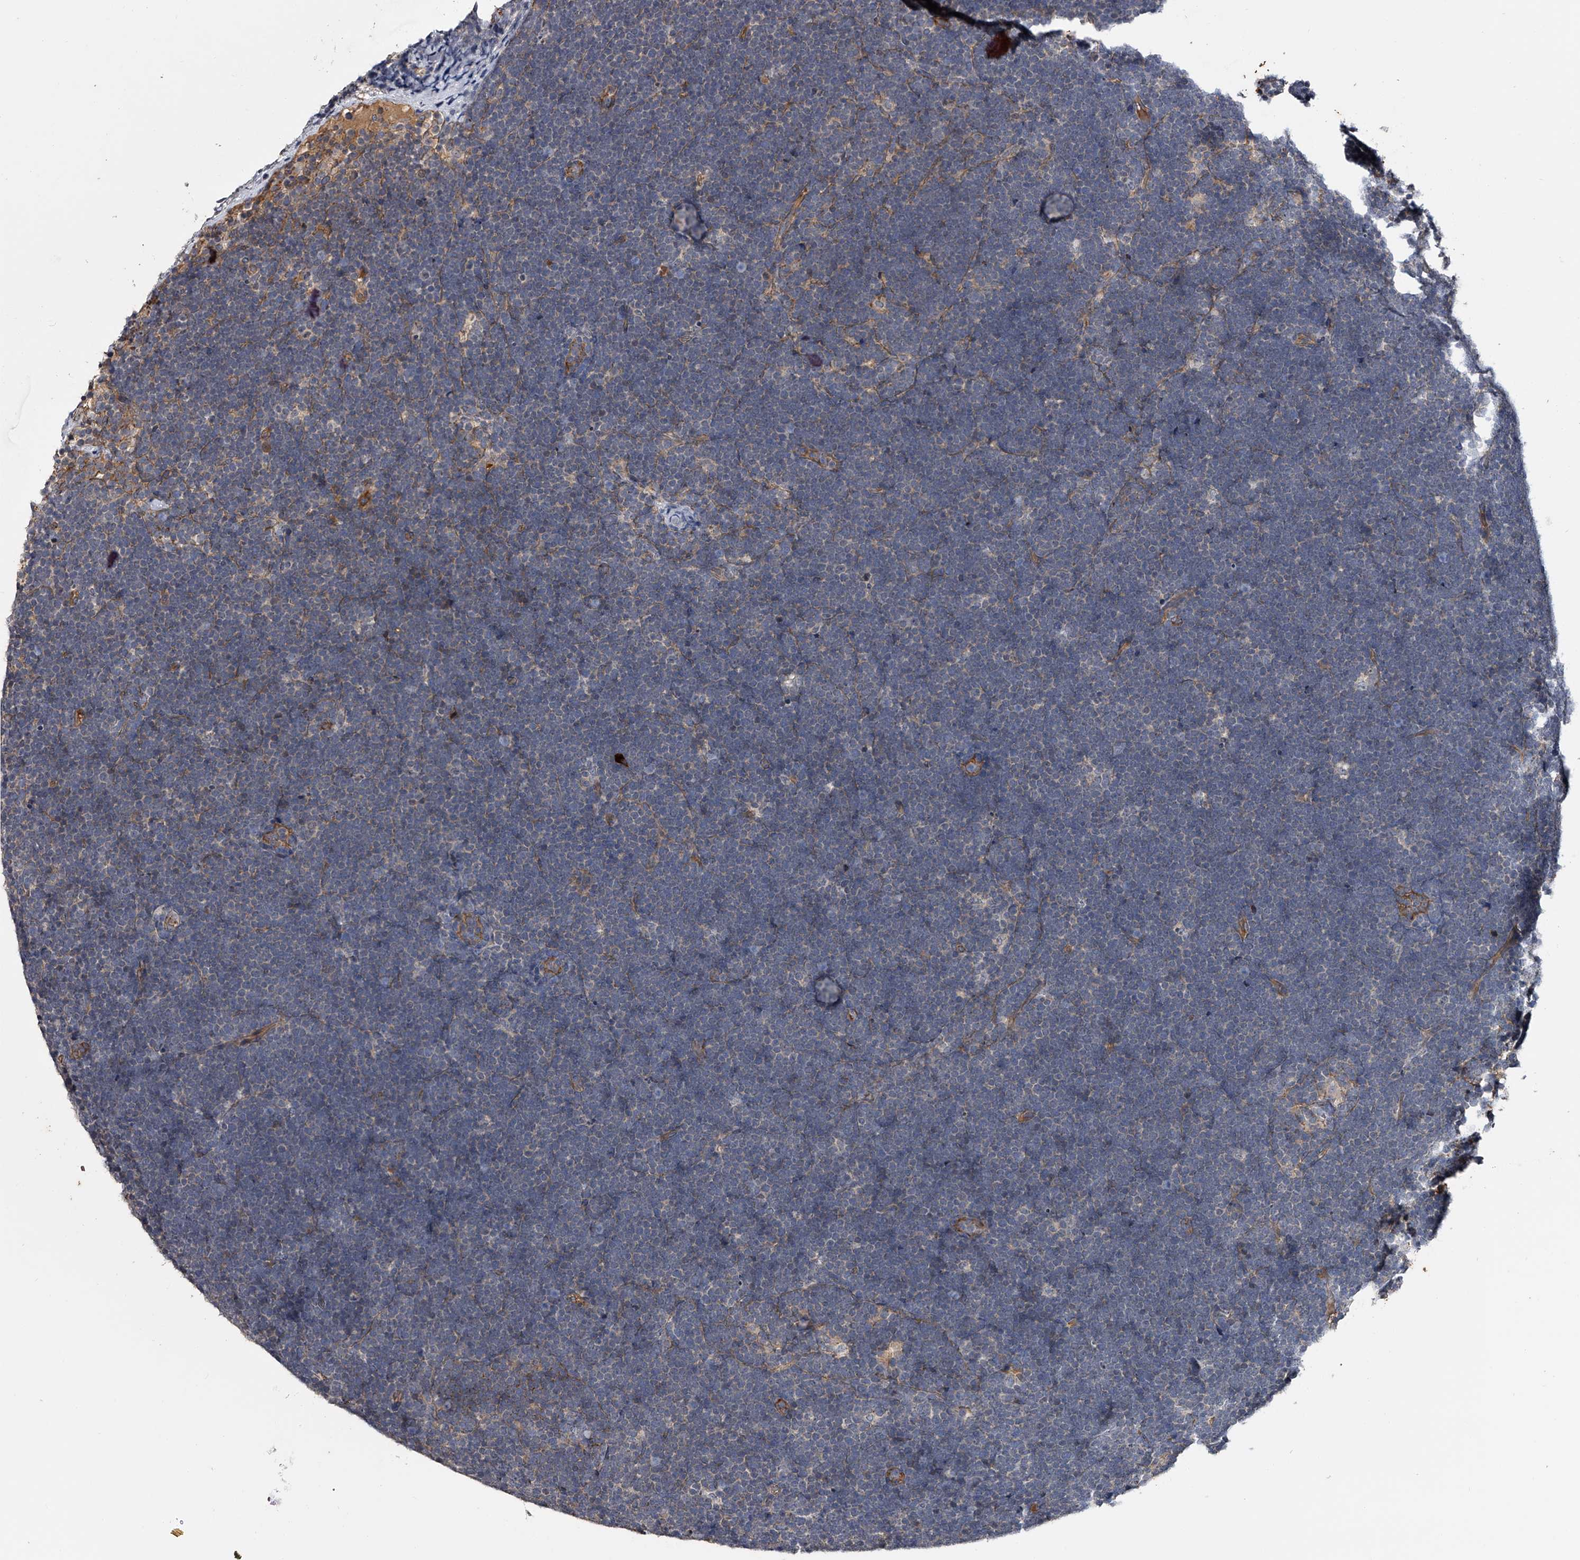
{"staining": {"intensity": "negative", "quantity": "none", "location": "none"}, "tissue": "lymphoma", "cell_type": "Tumor cells", "image_type": "cancer", "snomed": [{"axis": "morphology", "description": "Malignant lymphoma, non-Hodgkin's type, High grade"}, {"axis": "topography", "description": "Lymph node"}], "caption": "Immunohistochemistry of human lymphoma demonstrates no positivity in tumor cells.", "gene": "MDN1", "patient": {"sex": "male", "age": 13}}